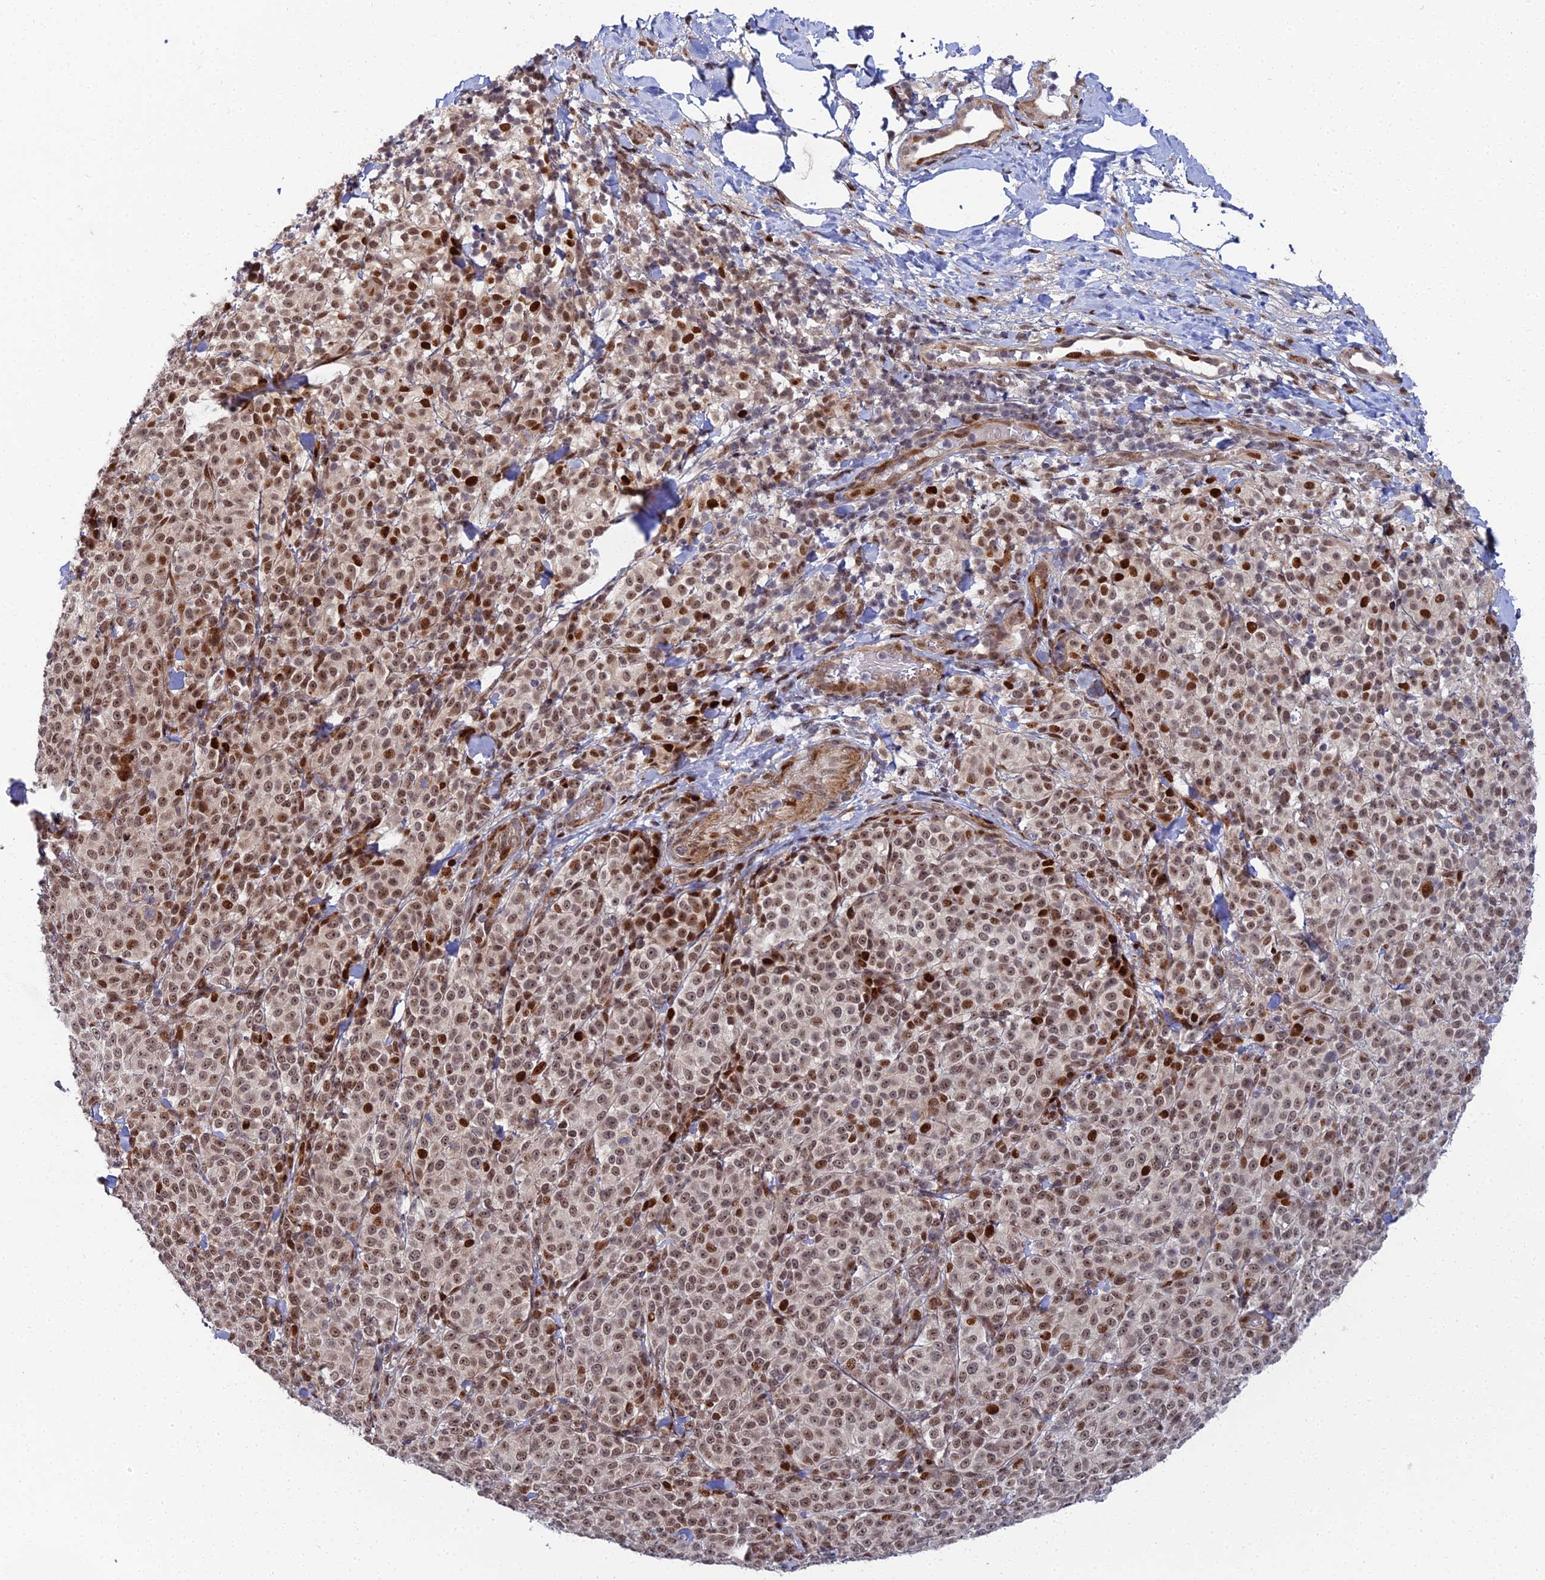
{"staining": {"intensity": "moderate", "quantity": ">75%", "location": "nuclear"}, "tissue": "melanoma", "cell_type": "Tumor cells", "image_type": "cancer", "snomed": [{"axis": "morphology", "description": "Normal tissue, NOS"}, {"axis": "morphology", "description": "Malignant melanoma, NOS"}, {"axis": "topography", "description": "Skin"}], "caption": "IHC image of neoplastic tissue: malignant melanoma stained using immunohistochemistry (IHC) shows medium levels of moderate protein expression localized specifically in the nuclear of tumor cells, appearing as a nuclear brown color.", "gene": "ZNF668", "patient": {"sex": "female", "age": 34}}